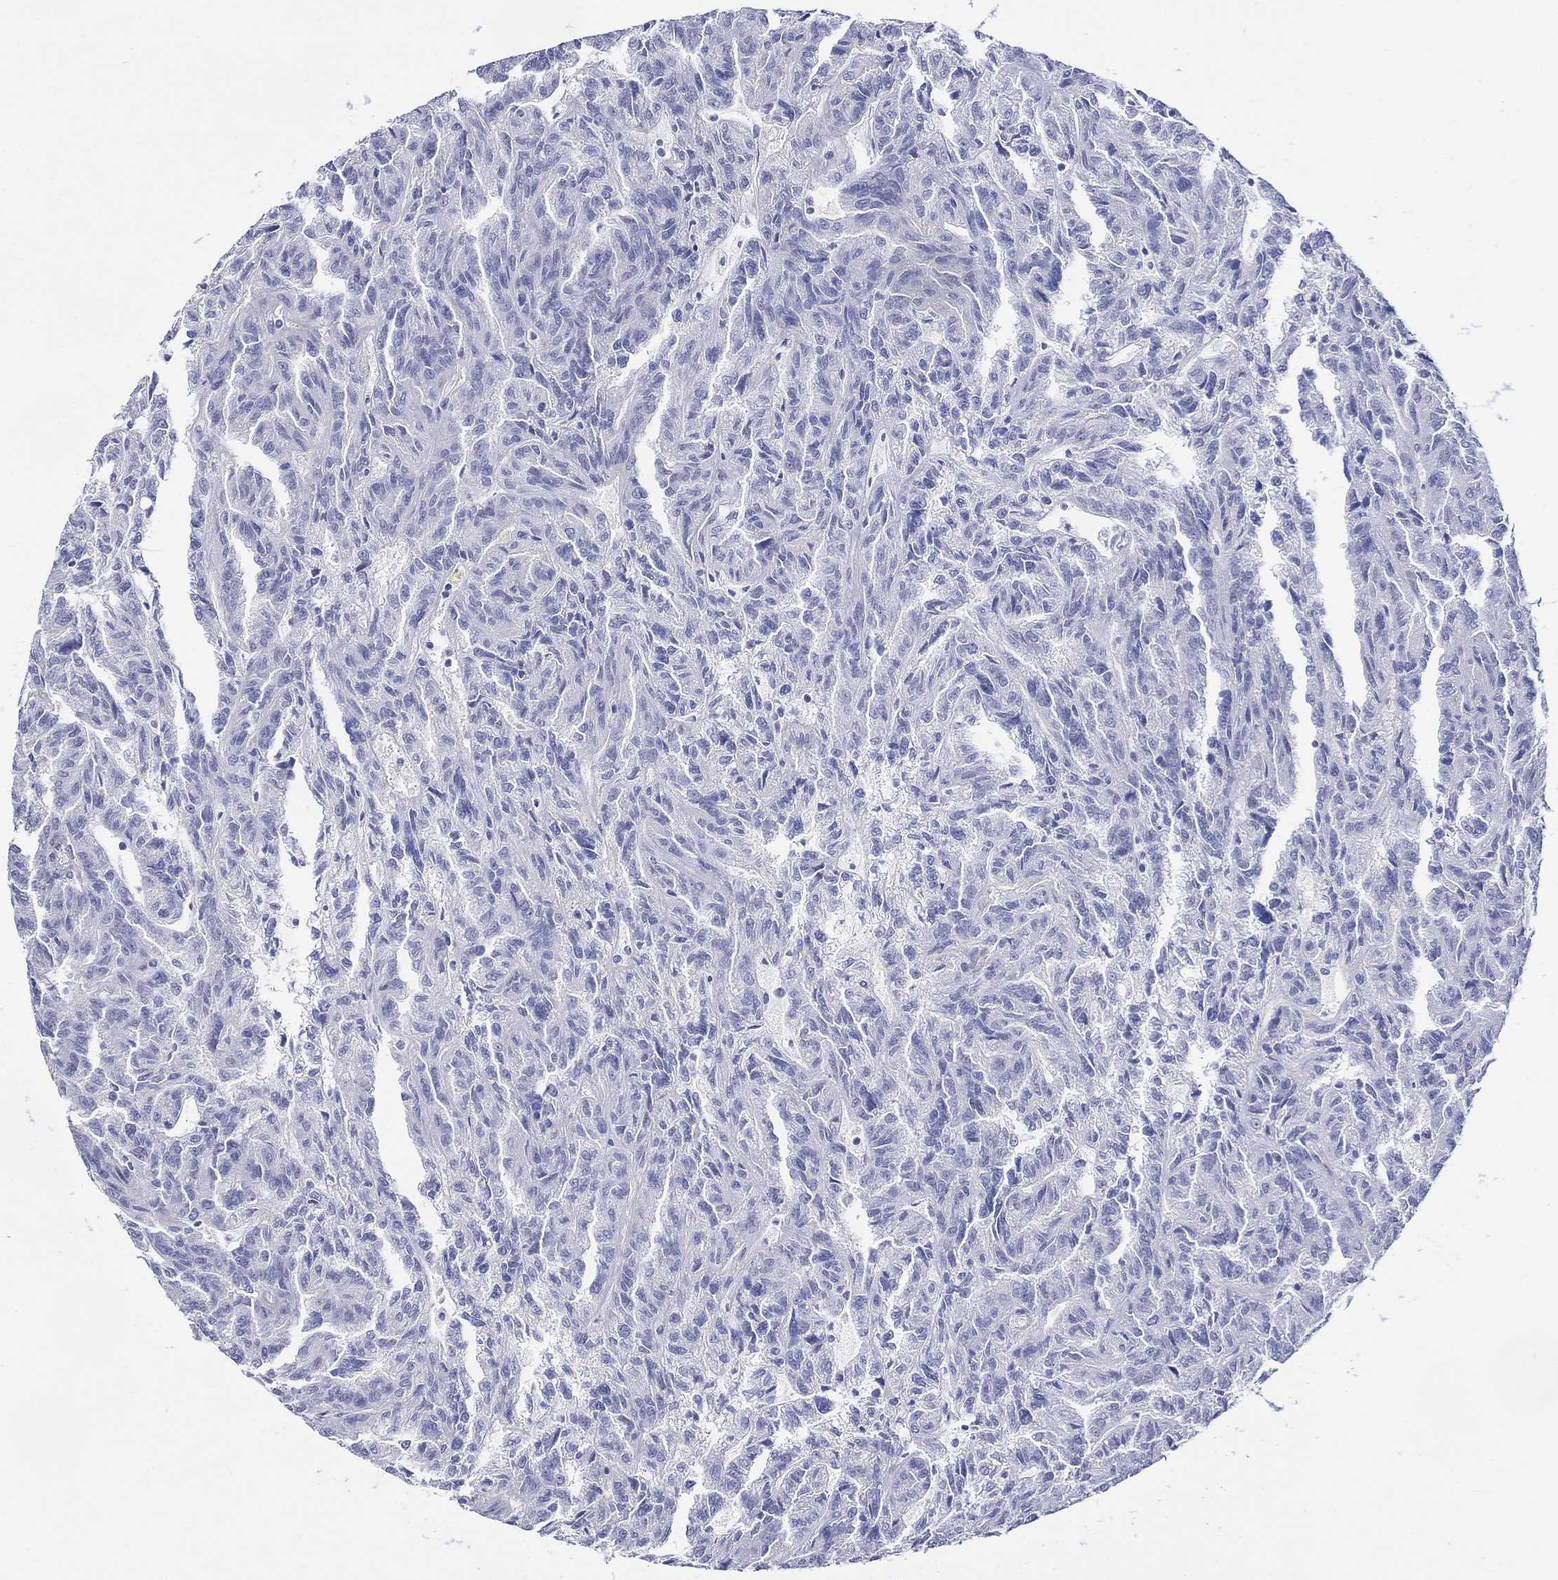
{"staining": {"intensity": "negative", "quantity": "none", "location": "none"}, "tissue": "renal cancer", "cell_type": "Tumor cells", "image_type": "cancer", "snomed": [{"axis": "morphology", "description": "Adenocarcinoma, NOS"}, {"axis": "topography", "description": "Kidney"}], "caption": "Immunohistochemical staining of human renal adenocarcinoma displays no significant expression in tumor cells.", "gene": "CRYGS", "patient": {"sex": "male", "age": 79}}